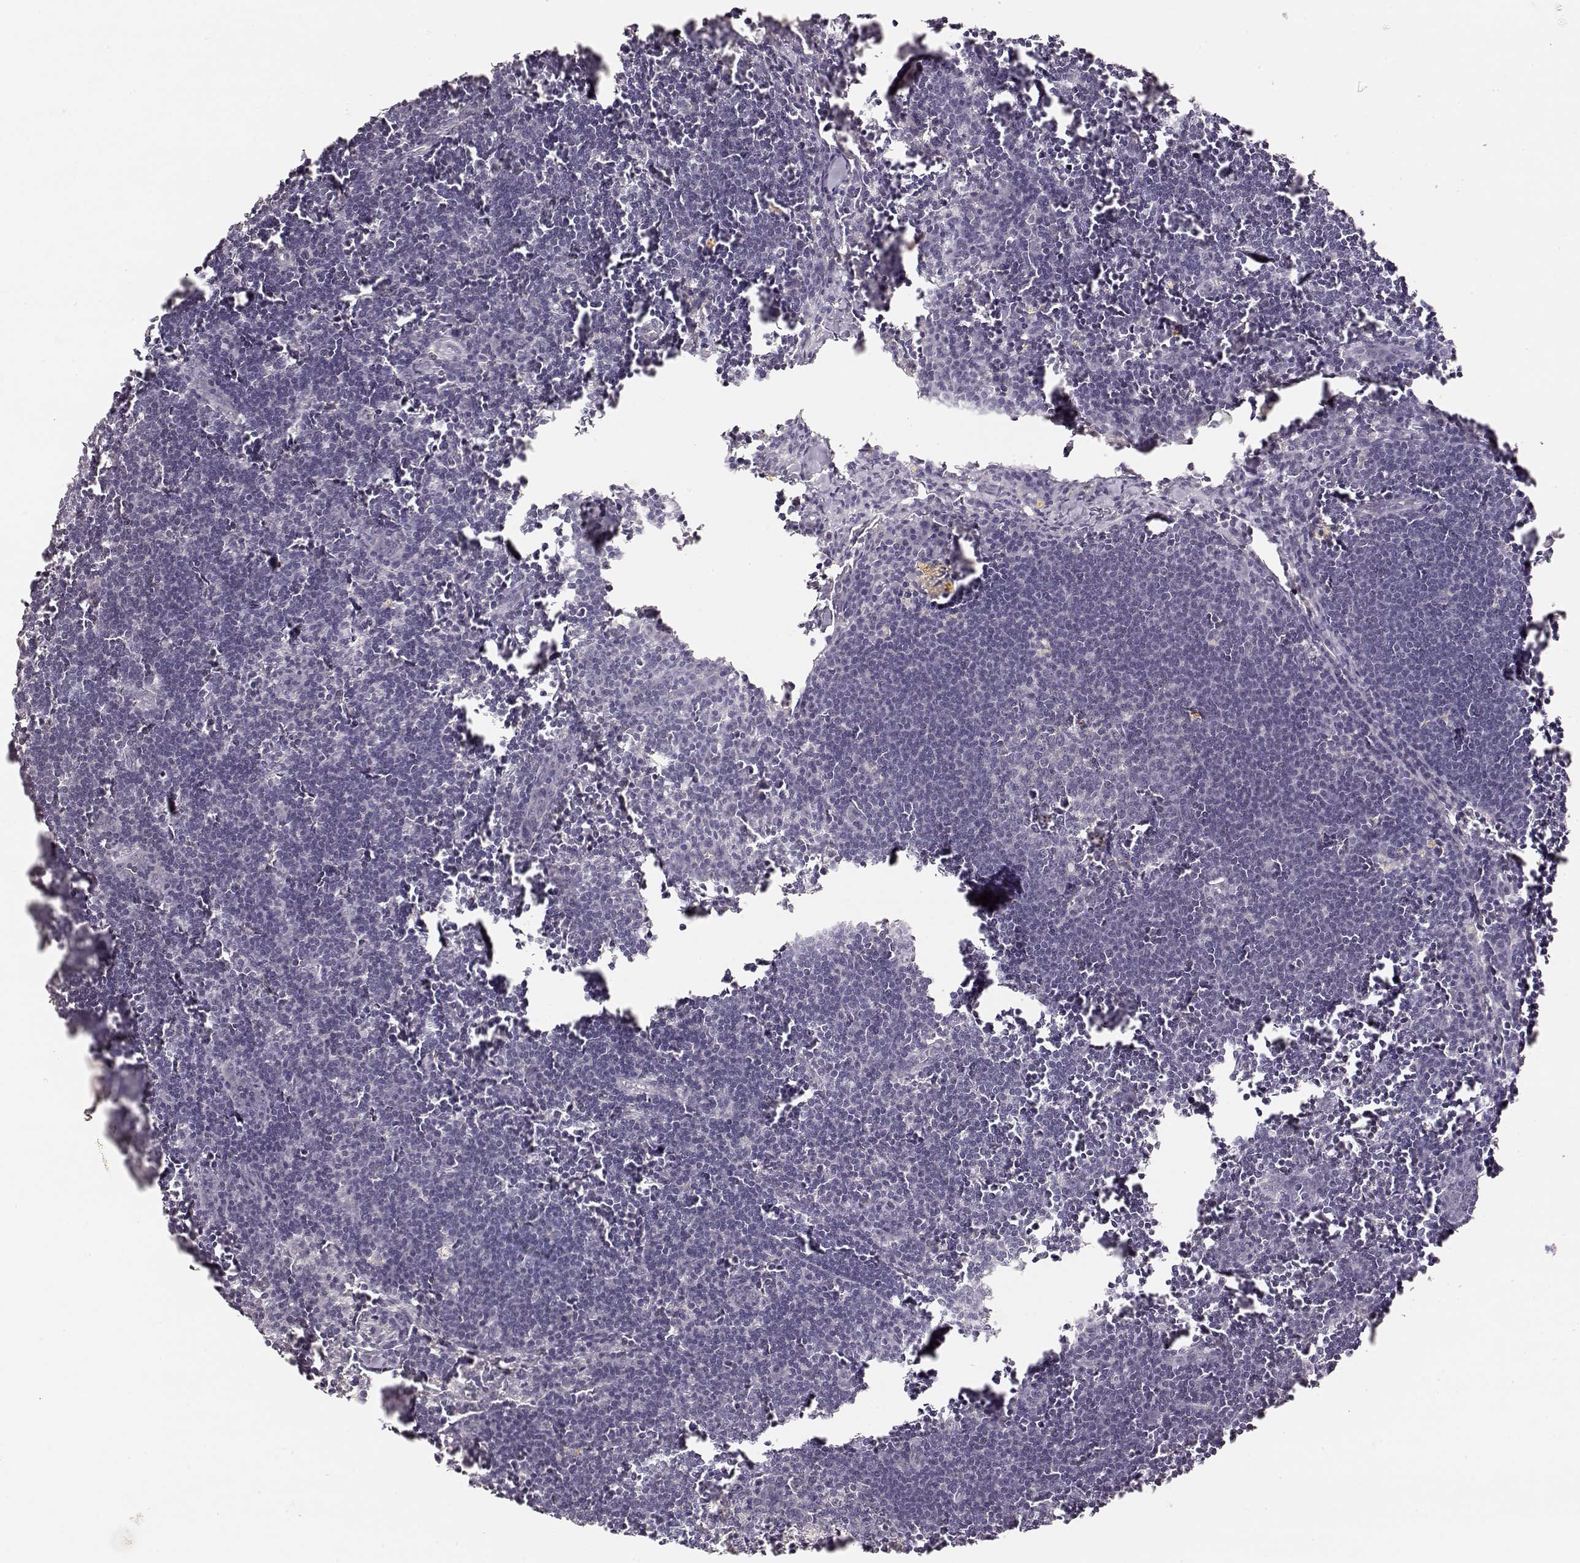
{"staining": {"intensity": "negative", "quantity": "none", "location": "none"}, "tissue": "lymph node", "cell_type": "Germinal center cells", "image_type": "normal", "snomed": [{"axis": "morphology", "description": "Normal tissue, NOS"}, {"axis": "topography", "description": "Lymph node"}], "caption": "The IHC histopathology image has no significant positivity in germinal center cells of lymph node. (Brightfield microscopy of DAB (3,3'-diaminobenzidine) IHC at high magnification).", "gene": "LAMC2", "patient": {"sex": "male", "age": 55}}